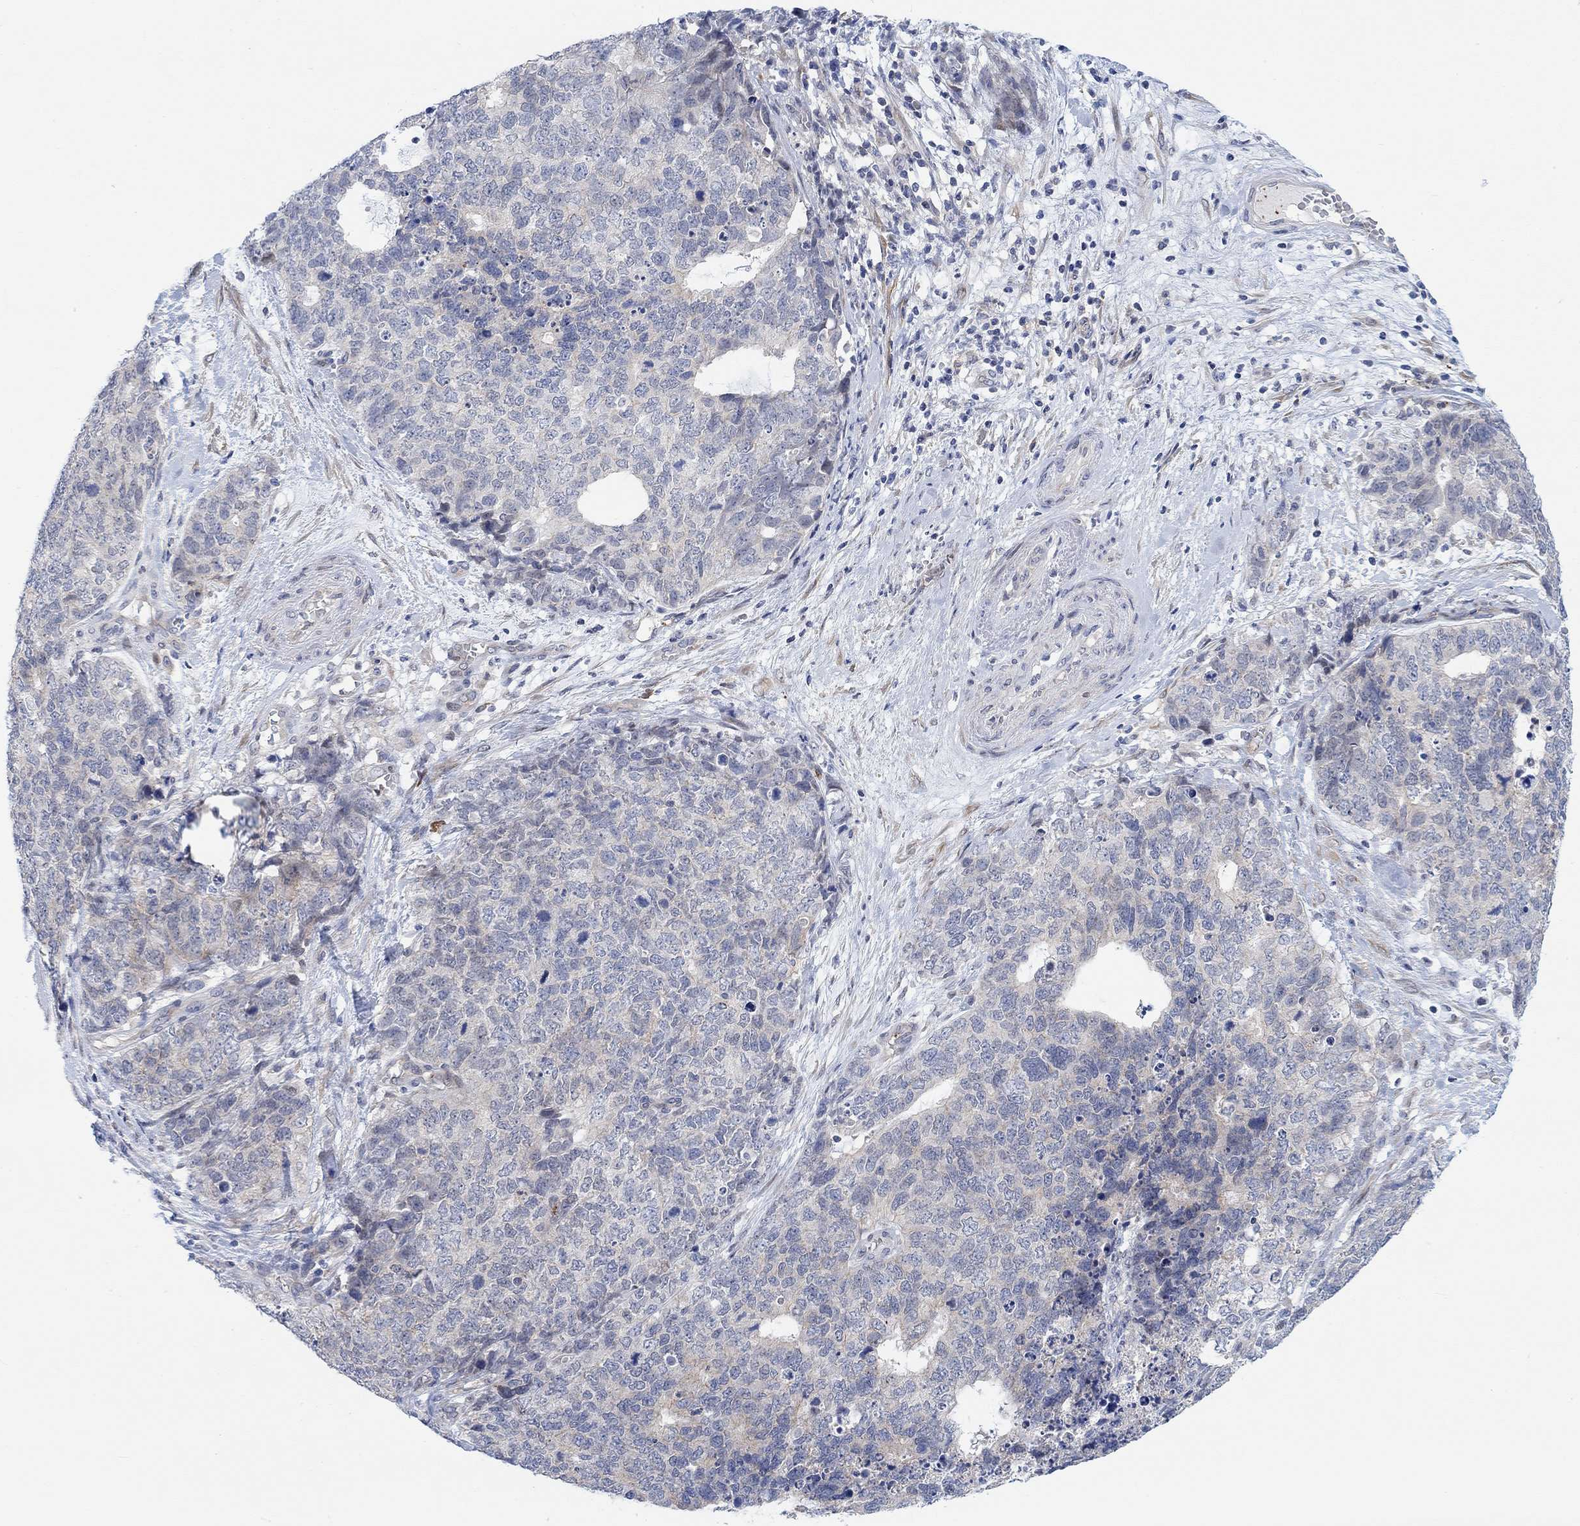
{"staining": {"intensity": "negative", "quantity": "none", "location": "none"}, "tissue": "cervical cancer", "cell_type": "Tumor cells", "image_type": "cancer", "snomed": [{"axis": "morphology", "description": "Squamous cell carcinoma, NOS"}, {"axis": "topography", "description": "Cervix"}], "caption": "IHC micrograph of neoplastic tissue: human squamous cell carcinoma (cervical) stained with DAB shows no significant protein expression in tumor cells.", "gene": "PMFBP1", "patient": {"sex": "female", "age": 63}}